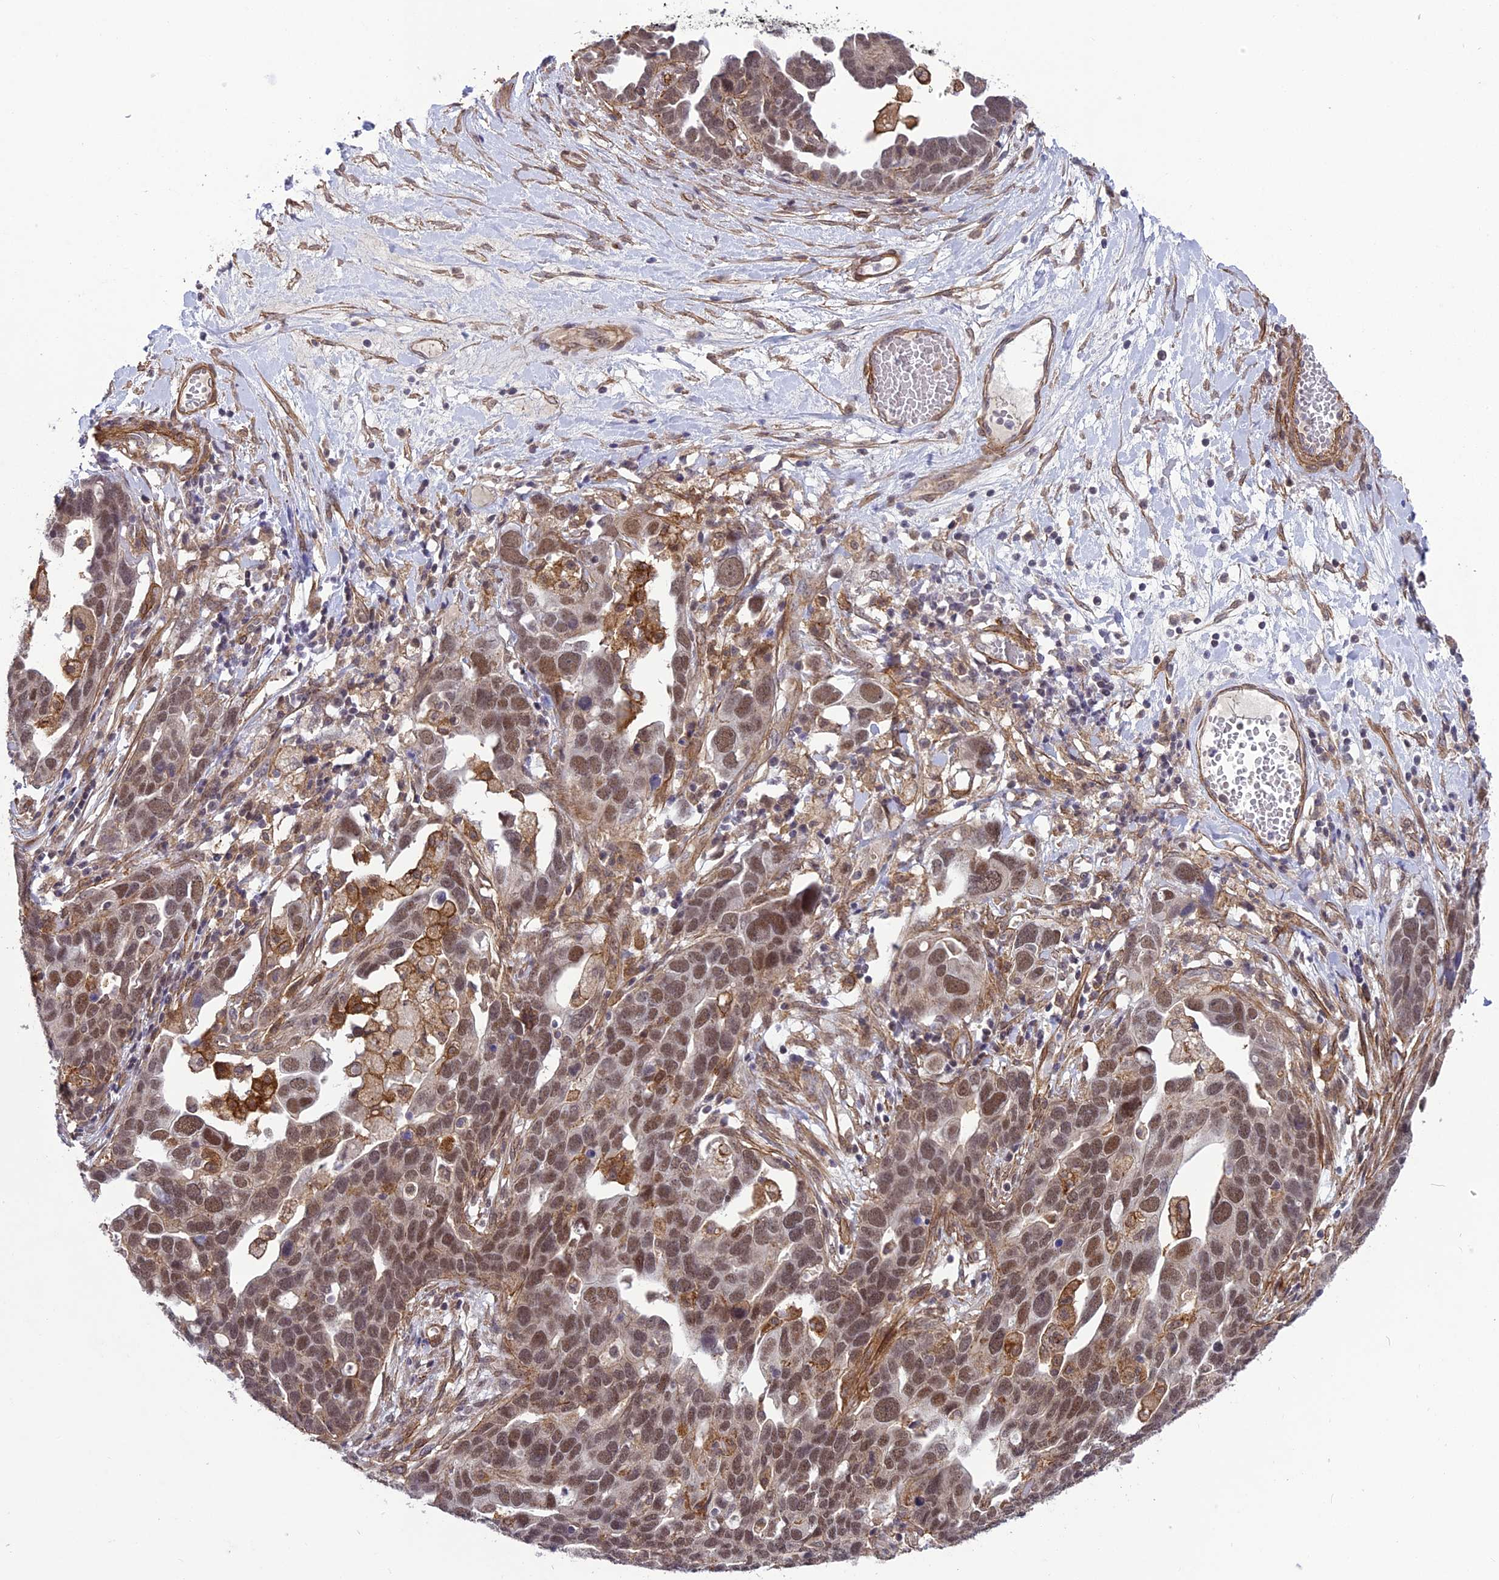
{"staining": {"intensity": "moderate", "quantity": ">75%", "location": "nuclear"}, "tissue": "ovarian cancer", "cell_type": "Tumor cells", "image_type": "cancer", "snomed": [{"axis": "morphology", "description": "Cystadenocarcinoma, serous, NOS"}, {"axis": "topography", "description": "Ovary"}], "caption": "Moderate nuclear expression for a protein is identified in approximately >75% of tumor cells of ovarian serous cystadenocarcinoma using immunohistochemistry.", "gene": "TNS1", "patient": {"sex": "female", "age": 54}}